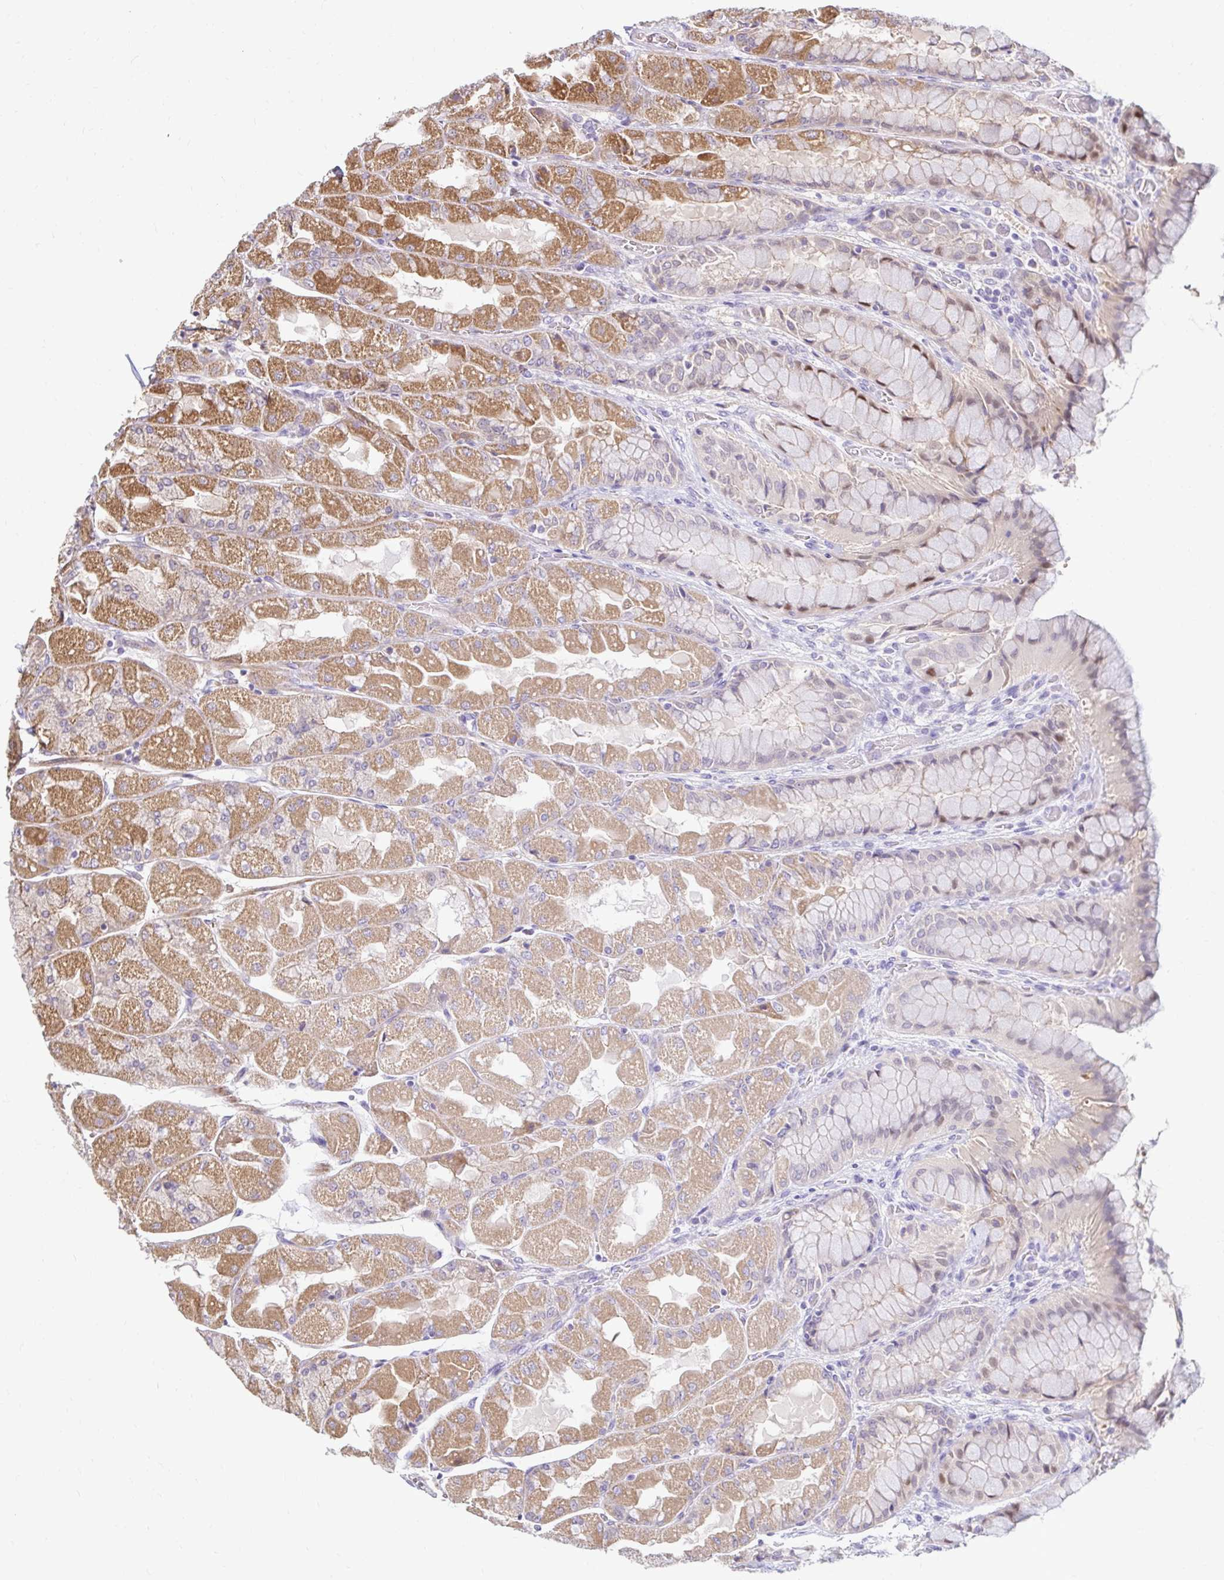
{"staining": {"intensity": "moderate", "quantity": ">75%", "location": "cytoplasmic/membranous"}, "tissue": "stomach", "cell_type": "Glandular cells", "image_type": "normal", "snomed": [{"axis": "morphology", "description": "Normal tissue, NOS"}, {"axis": "topography", "description": "Stomach"}], "caption": "Protein staining by IHC reveals moderate cytoplasmic/membranous staining in about >75% of glandular cells in normal stomach. The staining was performed using DAB (3,3'-diaminobenzidine) to visualize the protein expression in brown, while the nuclei were stained in blue with hematoxylin (Magnification: 20x).", "gene": "ARHGEF37", "patient": {"sex": "female", "age": 61}}